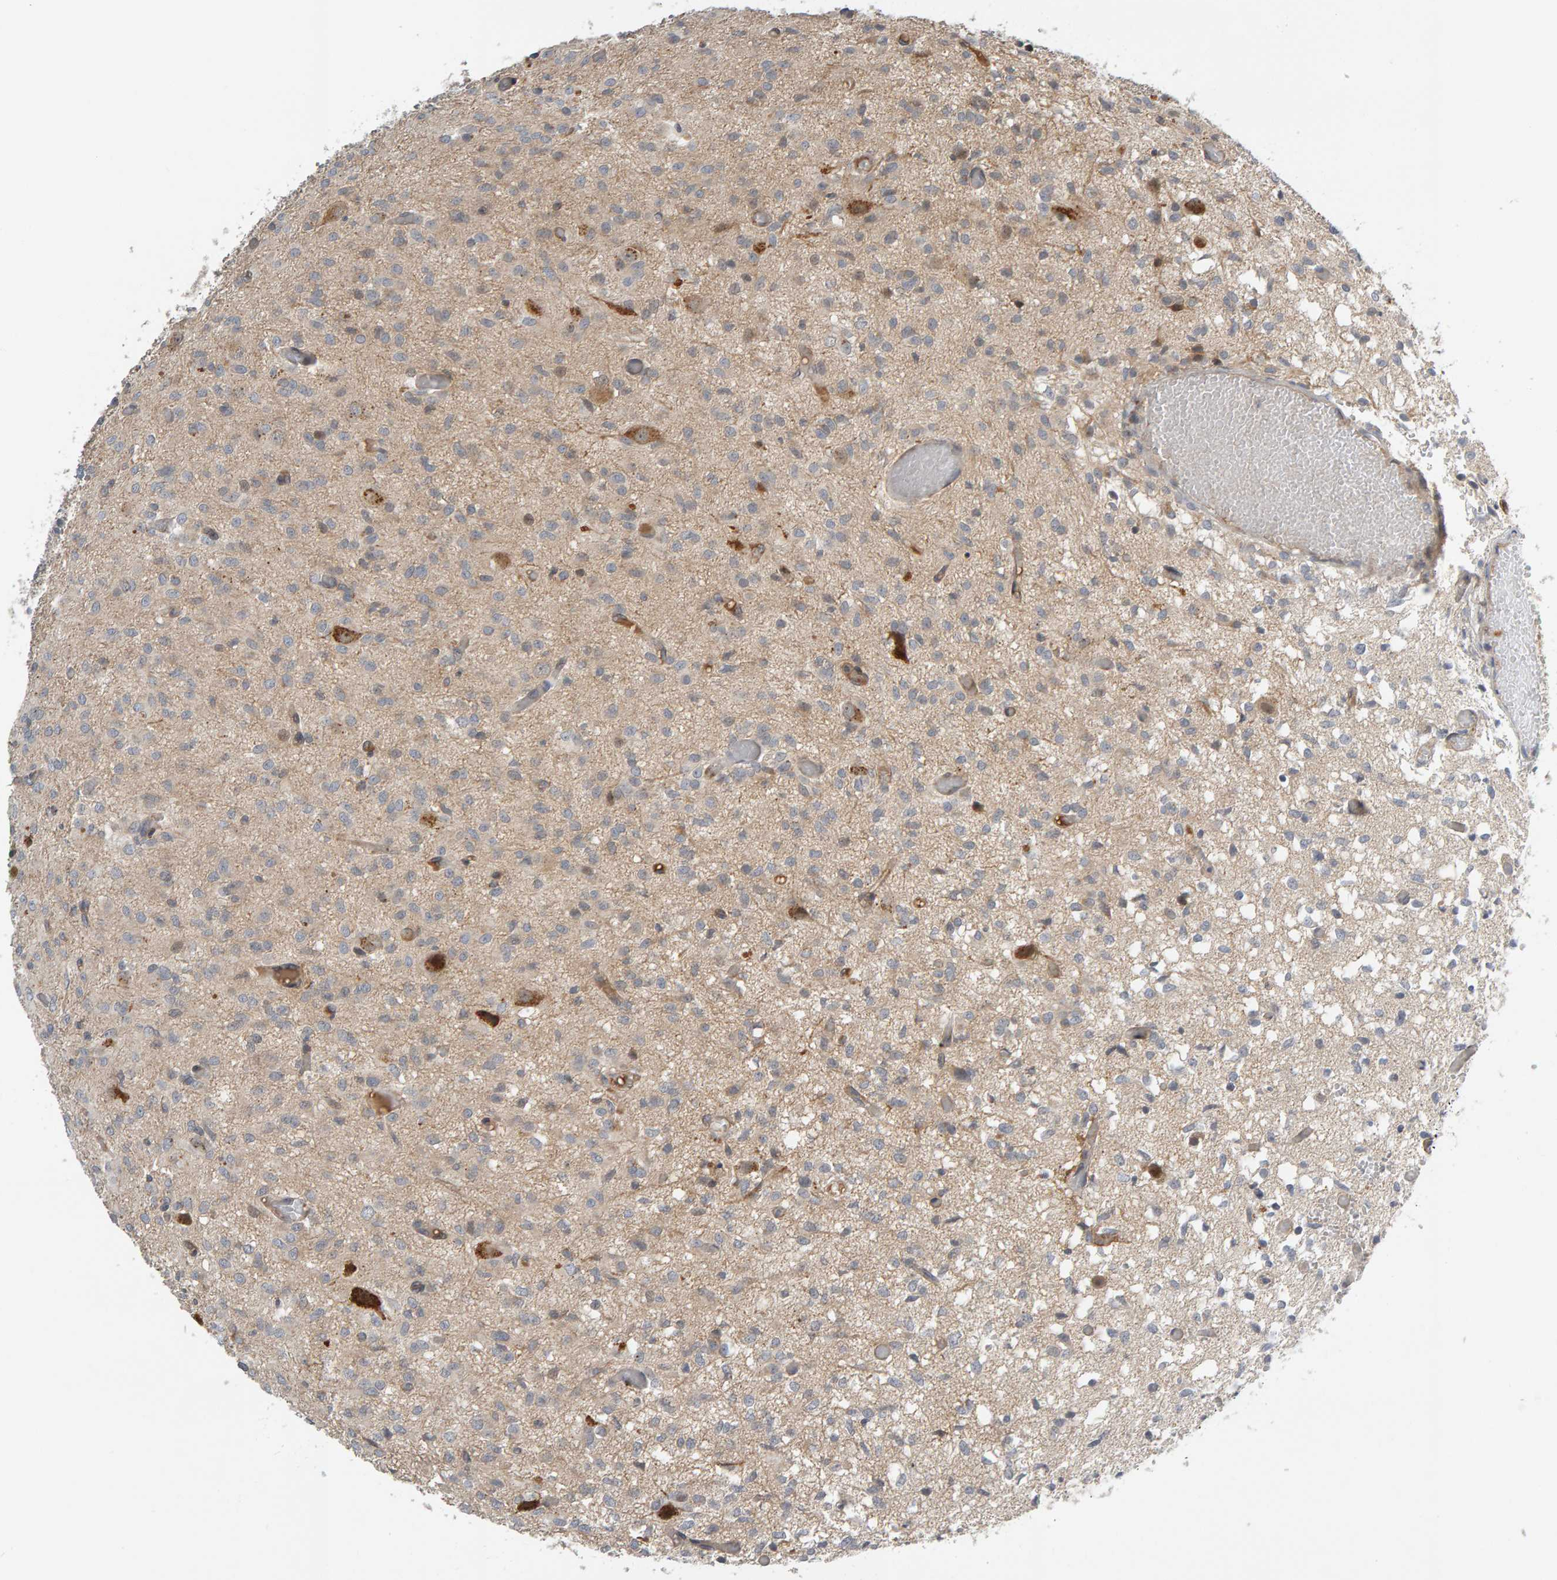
{"staining": {"intensity": "negative", "quantity": "none", "location": "none"}, "tissue": "glioma", "cell_type": "Tumor cells", "image_type": "cancer", "snomed": [{"axis": "morphology", "description": "Glioma, malignant, High grade"}, {"axis": "topography", "description": "Brain"}], "caption": "Malignant high-grade glioma was stained to show a protein in brown. There is no significant positivity in tumor cells.", "gene": "ZNF160", "patient": {"sex": "female", "age": 59}}